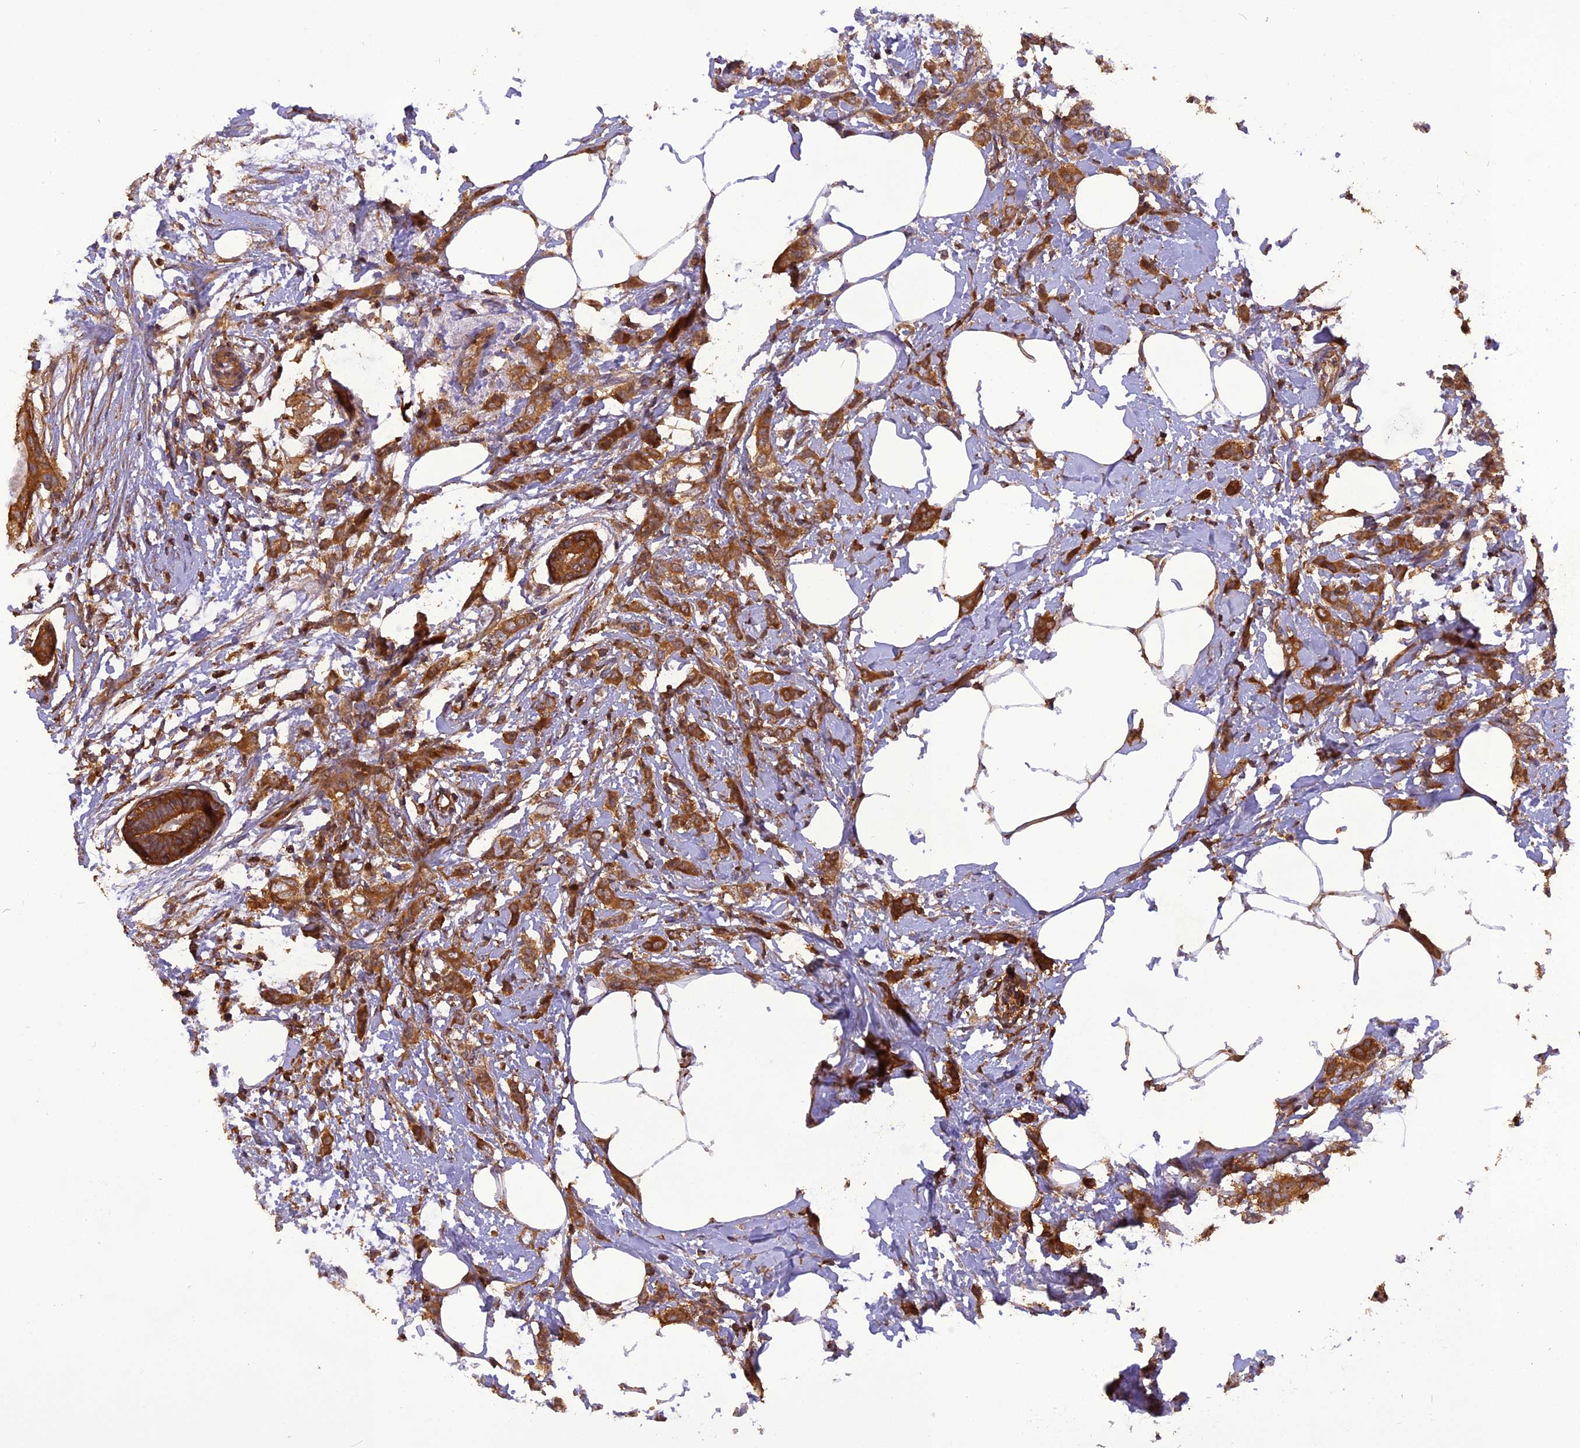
{"staining": {"intensity": "moderate", "quantity": ">75%", "location": "cytoplasmic/membranous"}, "tissue": "breast cancer", "cell_type": "Tumor cells", "image_type": "cancer", "snomed": [{"axis": "morphology", "description": "Duct carcinoma"}, {"axis": "topography", "description": "Breast"}], "caption": "The micrograph displays a brown stain indicating the presence of a protein in the cytoplasmic/membranous of tumor cells in breast intraductal carcinoma.", "gene": "STOML1", "patient": {"sex": "female", "age": 72}}